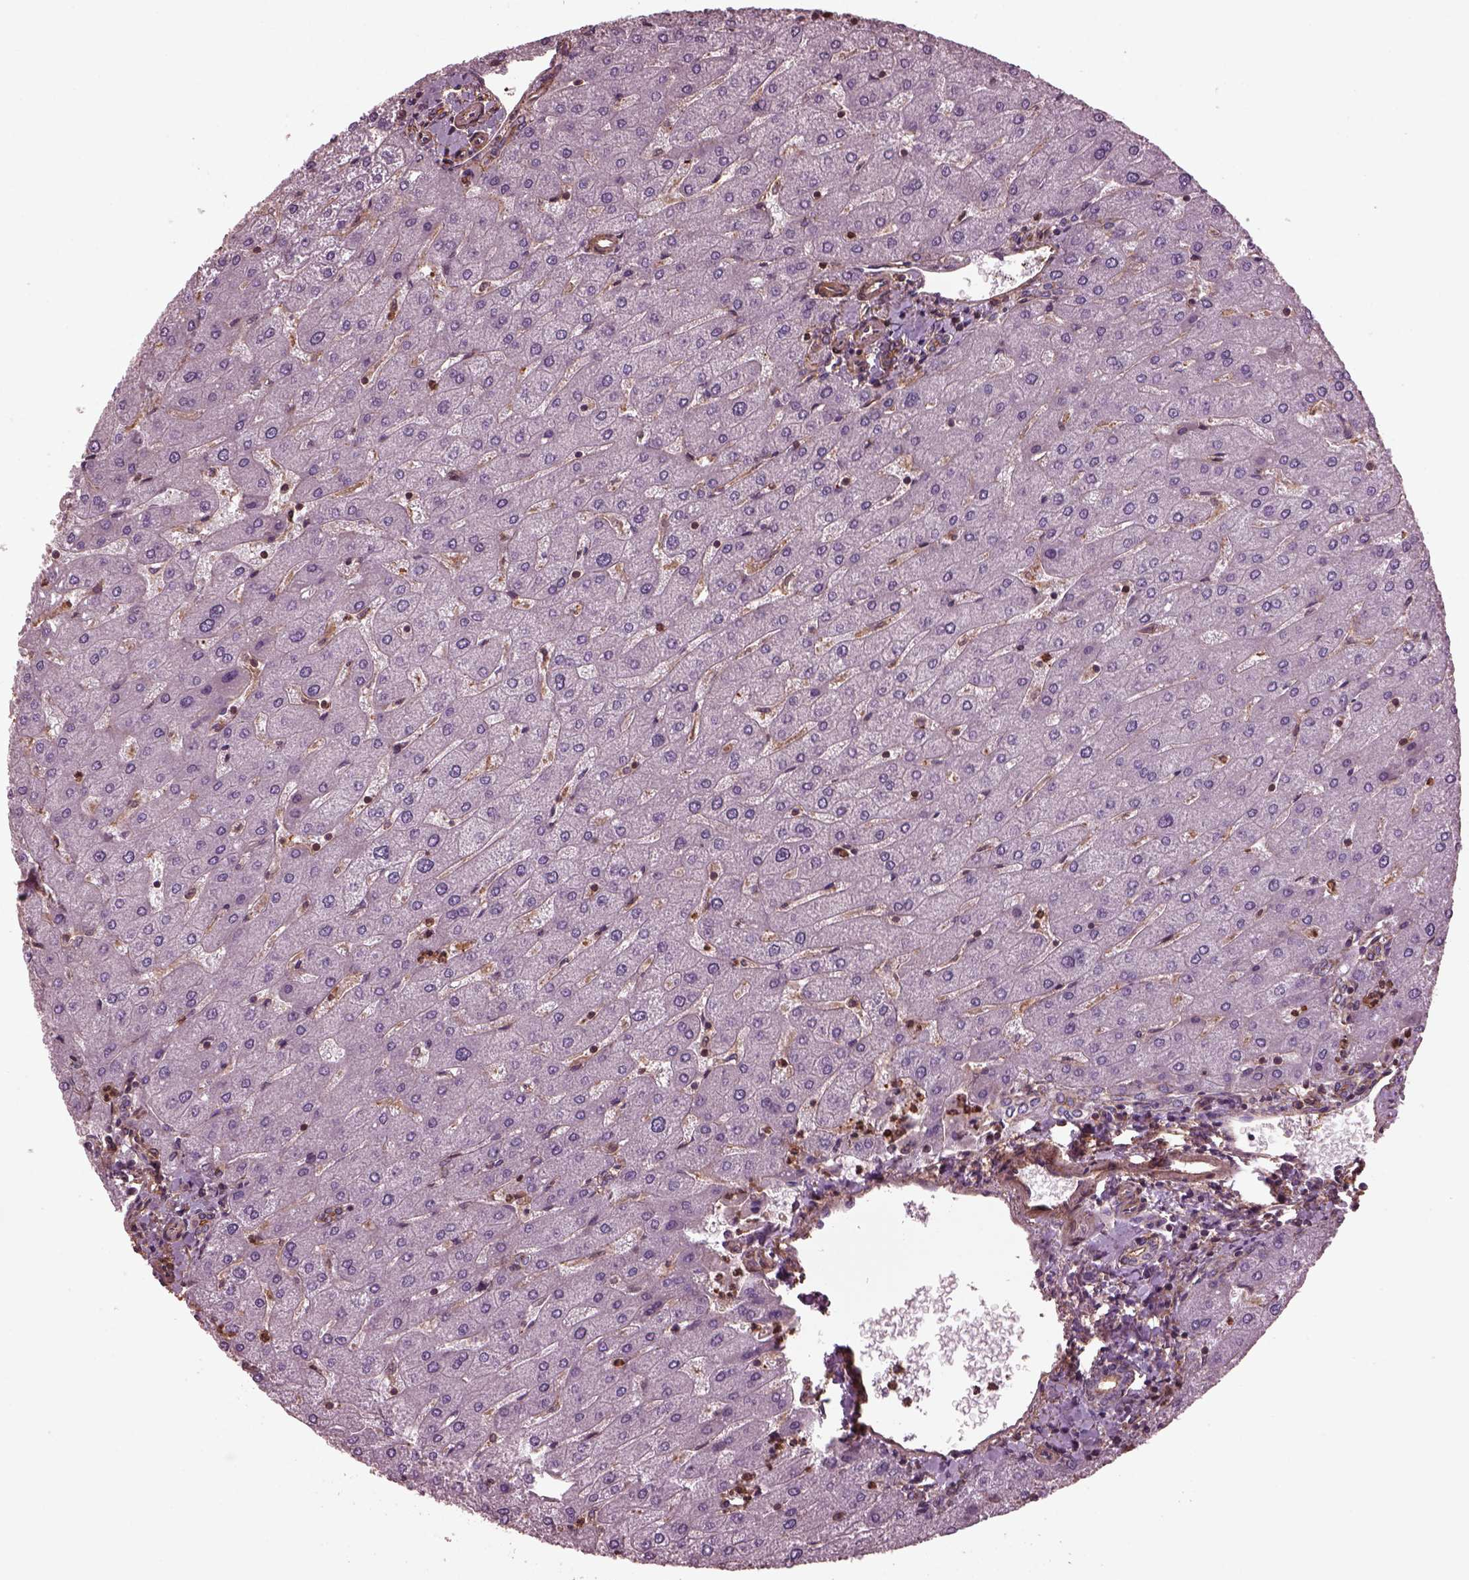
{"staining": {"intensity": "negative", "quantity": "none", "location": "none"}, "tissue": "liver", "cell_type": "Cholangiocytes", "image_type": "normal", "snomed": [{"axis": "morphology", "description": "Normal tissue, NOS"}, {"axis": "topography", "description": "Liver"}], "caption": "Photomicrograph shows no protein staining in cholangiocytes of unremarkable liver. The staining is performed using DAB (3,3'-diaminobenzidine) brown chromogen with nuclei counter-stained in using hematoxylin.", "gene": "MYL1", "patient": {"sex": "male", "age": 67}}